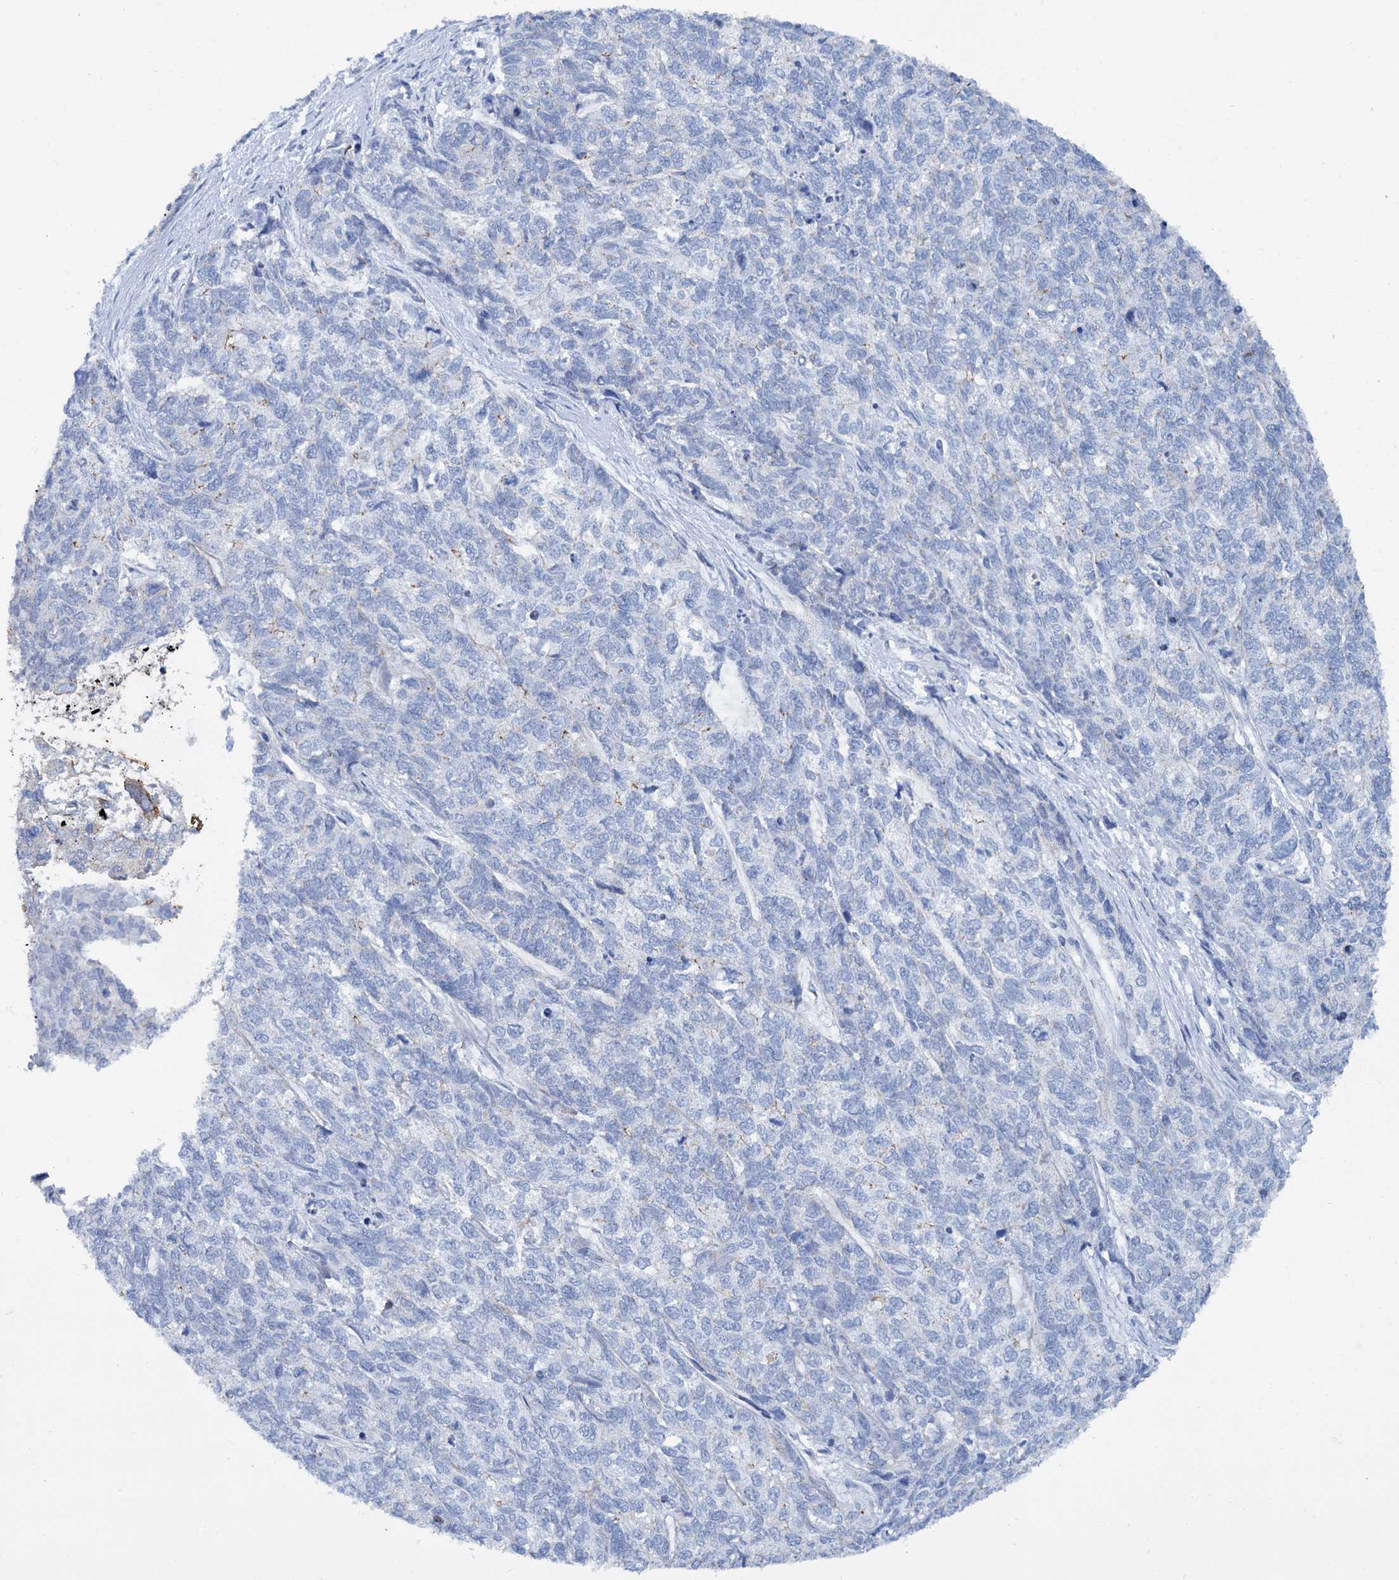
{"staining": {"intensity": "negative", "quantity": "none", "location": "none"}, "tissue": "cervical cancer", "cell_type": "Tumor cells", "image_type": "cancer", "snomed": [{"axis": "morphology", "description": "Squamous cell carcinoma, NOS"}, {"axis": "topography", "description": "Cervix"}], "caption": "Immunohistochemistry micrograph of cervical cancer (squamous cell carcinoma) stained for a protein (brown), which reveals no staining in tumor cells.", "gene": "FAAP20", "patient": {"sex": "female", "age": 63}}